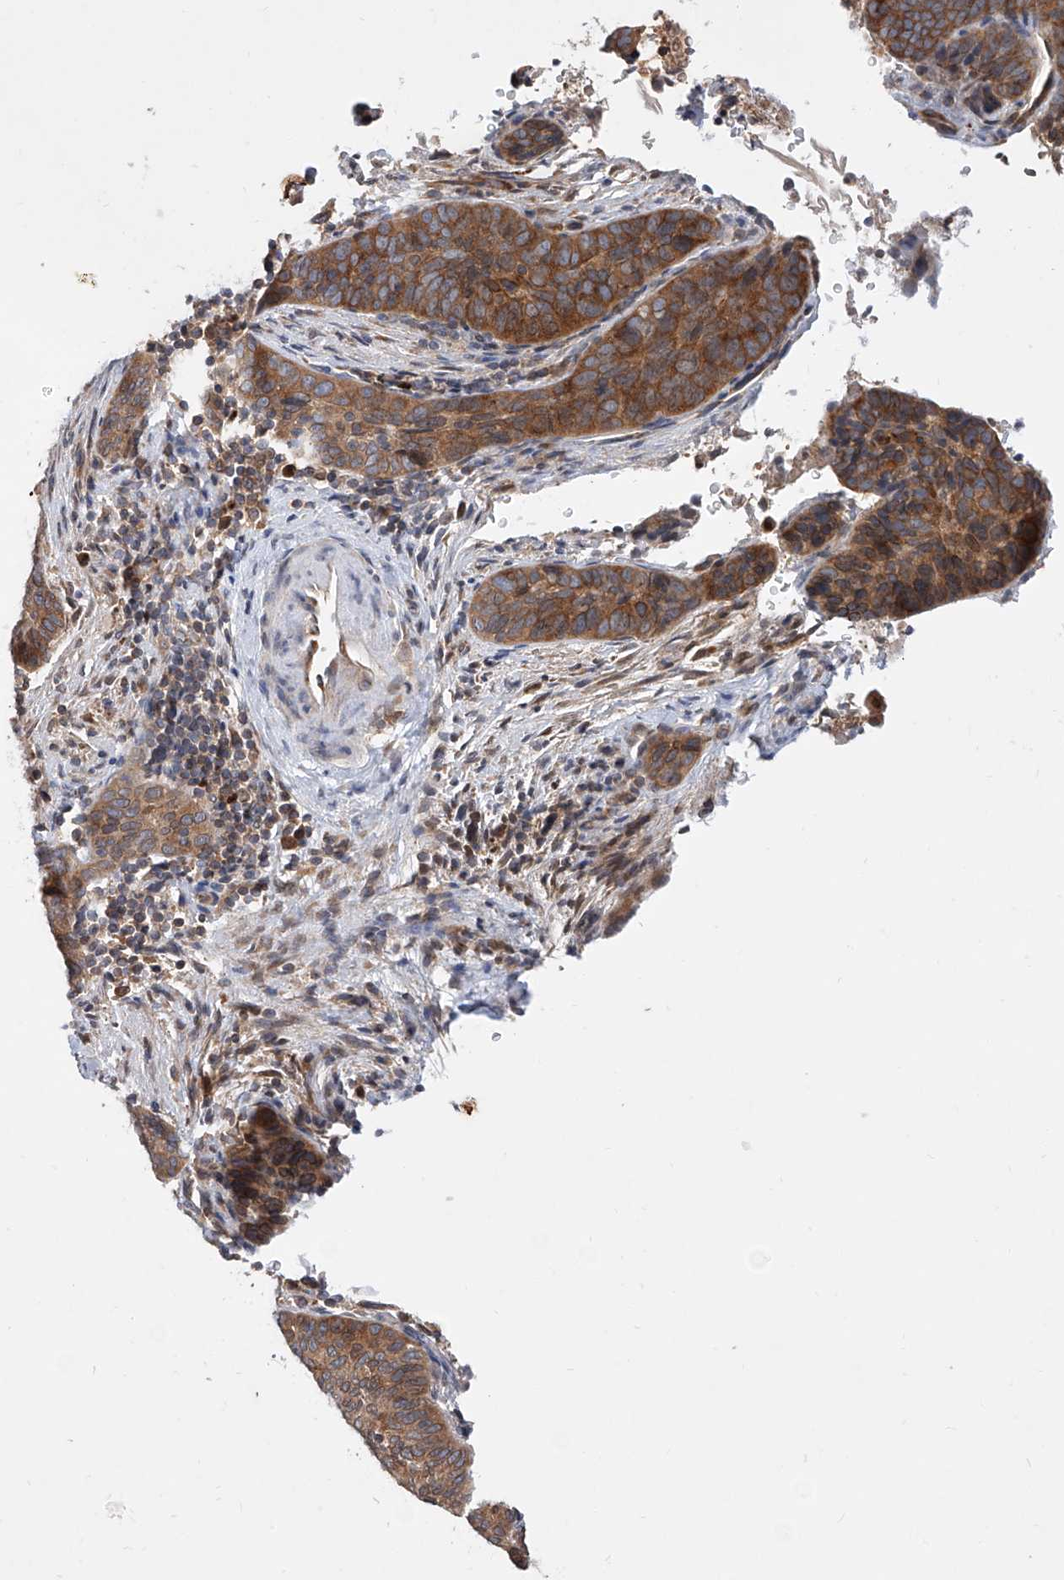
{"staining": {"intensity": "moderate", "quantity": ">75%", "location": "cytoplasmic/membranous,nuclear"}, "tissue": "cervical cancer", "cell_type": "Tumor cells", "image_type": "cancer", "snomed": [{"axis": "morphology", "description": "Squamous cell carcinoma, NOS"}, {"axis": "topography", "description": "Cervix"}], "caption": "Immunohistochemical staining of human cervical squamous cell carcinoma shows moderate cytoplasmic/membranous and nuclear protein positivity in approximately >75% of tumor cells. Ihc stains the protein of interest in brown and the nuclei are stained blue.", "gene": "DIRAS3", "patient": {"sex": "female", "age": 60}}